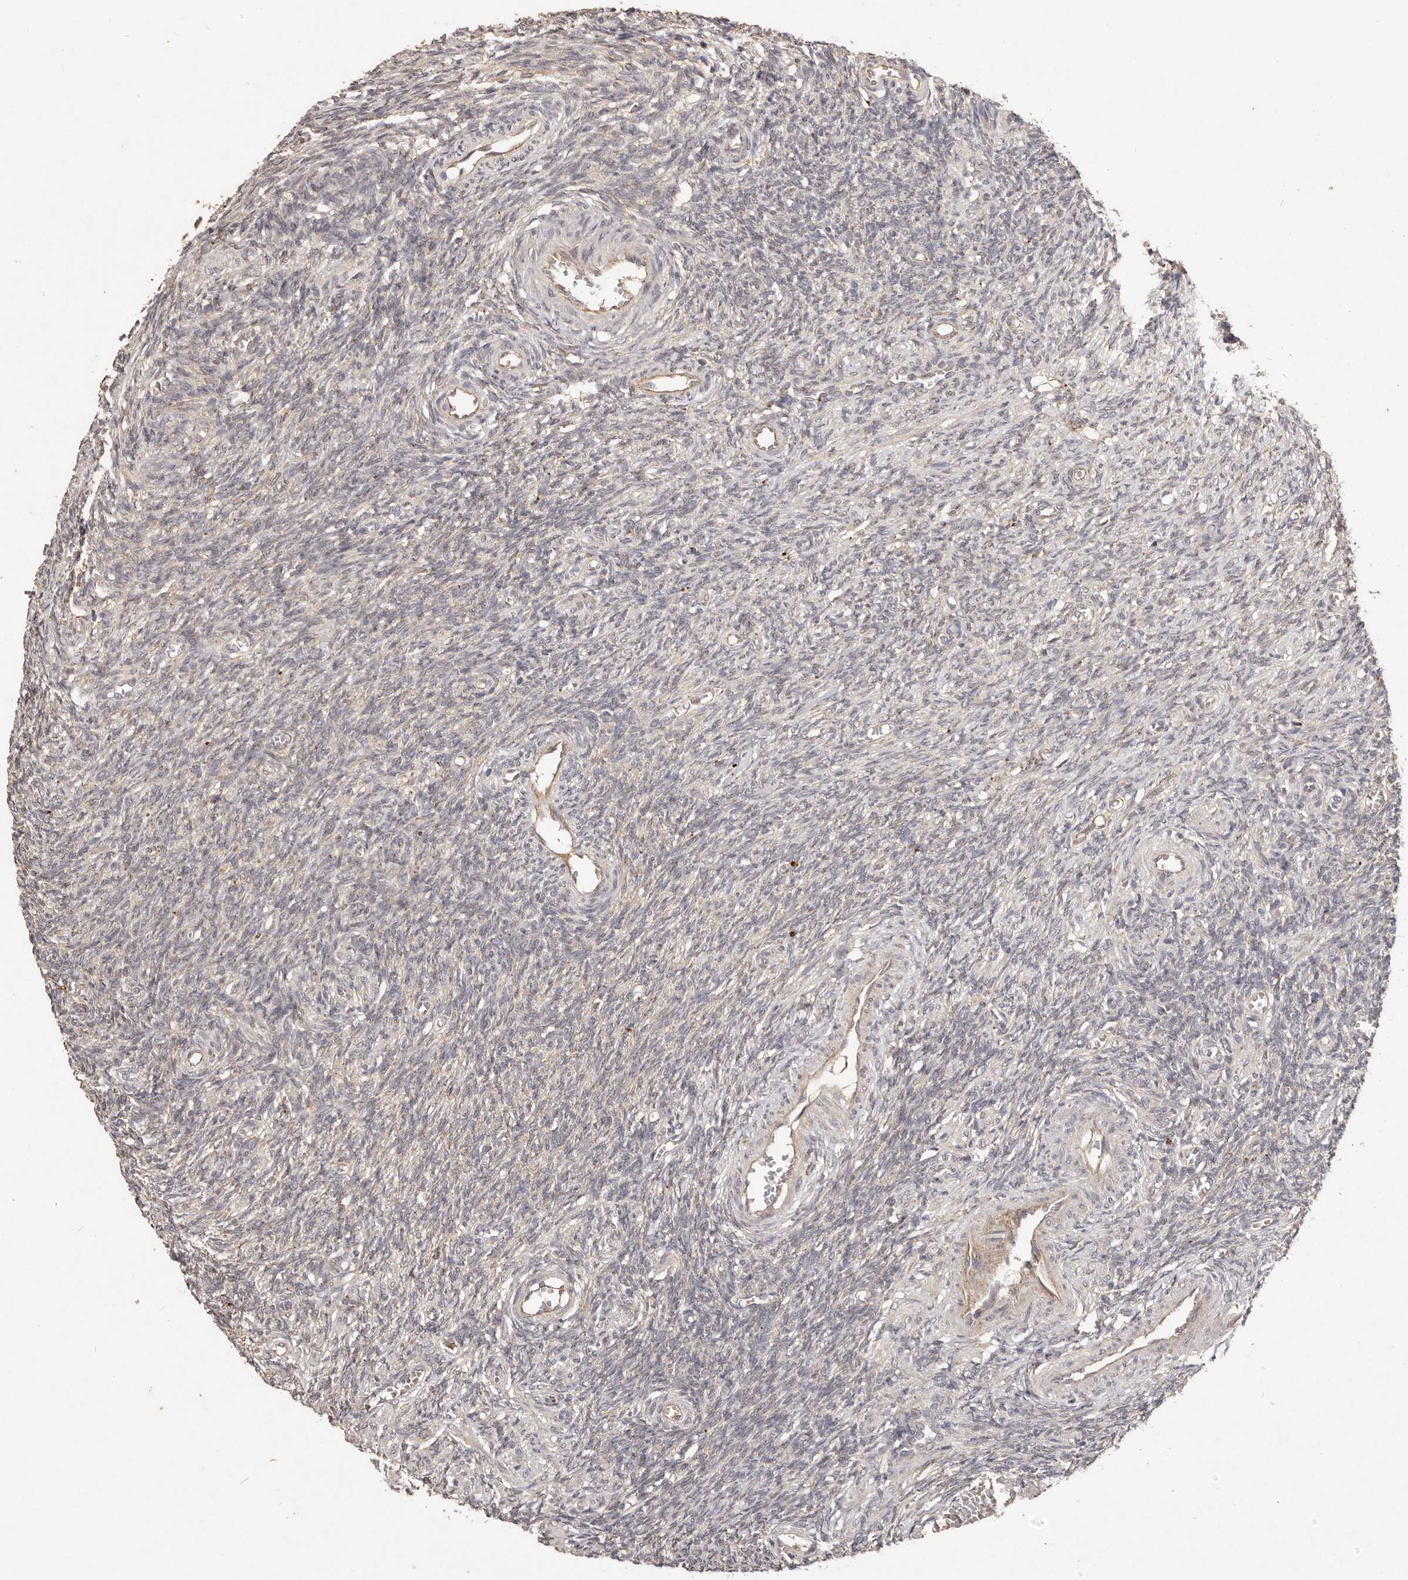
{"staining": {"intensity": "negative", "quantity": "none", "location": "none"}, "tissue": "ovary", "cell_type": "Ovarian stroma cells", "image_type": "normal", "snomed": [{"axis": "morphology", "description": "Normal tissue, NOS"}, {"axis": "topography", "description": "Ovary"}], "caption": "Ovary stained for a protein using immunohistochemistry shows no positivity ovarian stroma cells.", "gene": "PLOD2", "patient": {"sex": "female", "age": 27}}